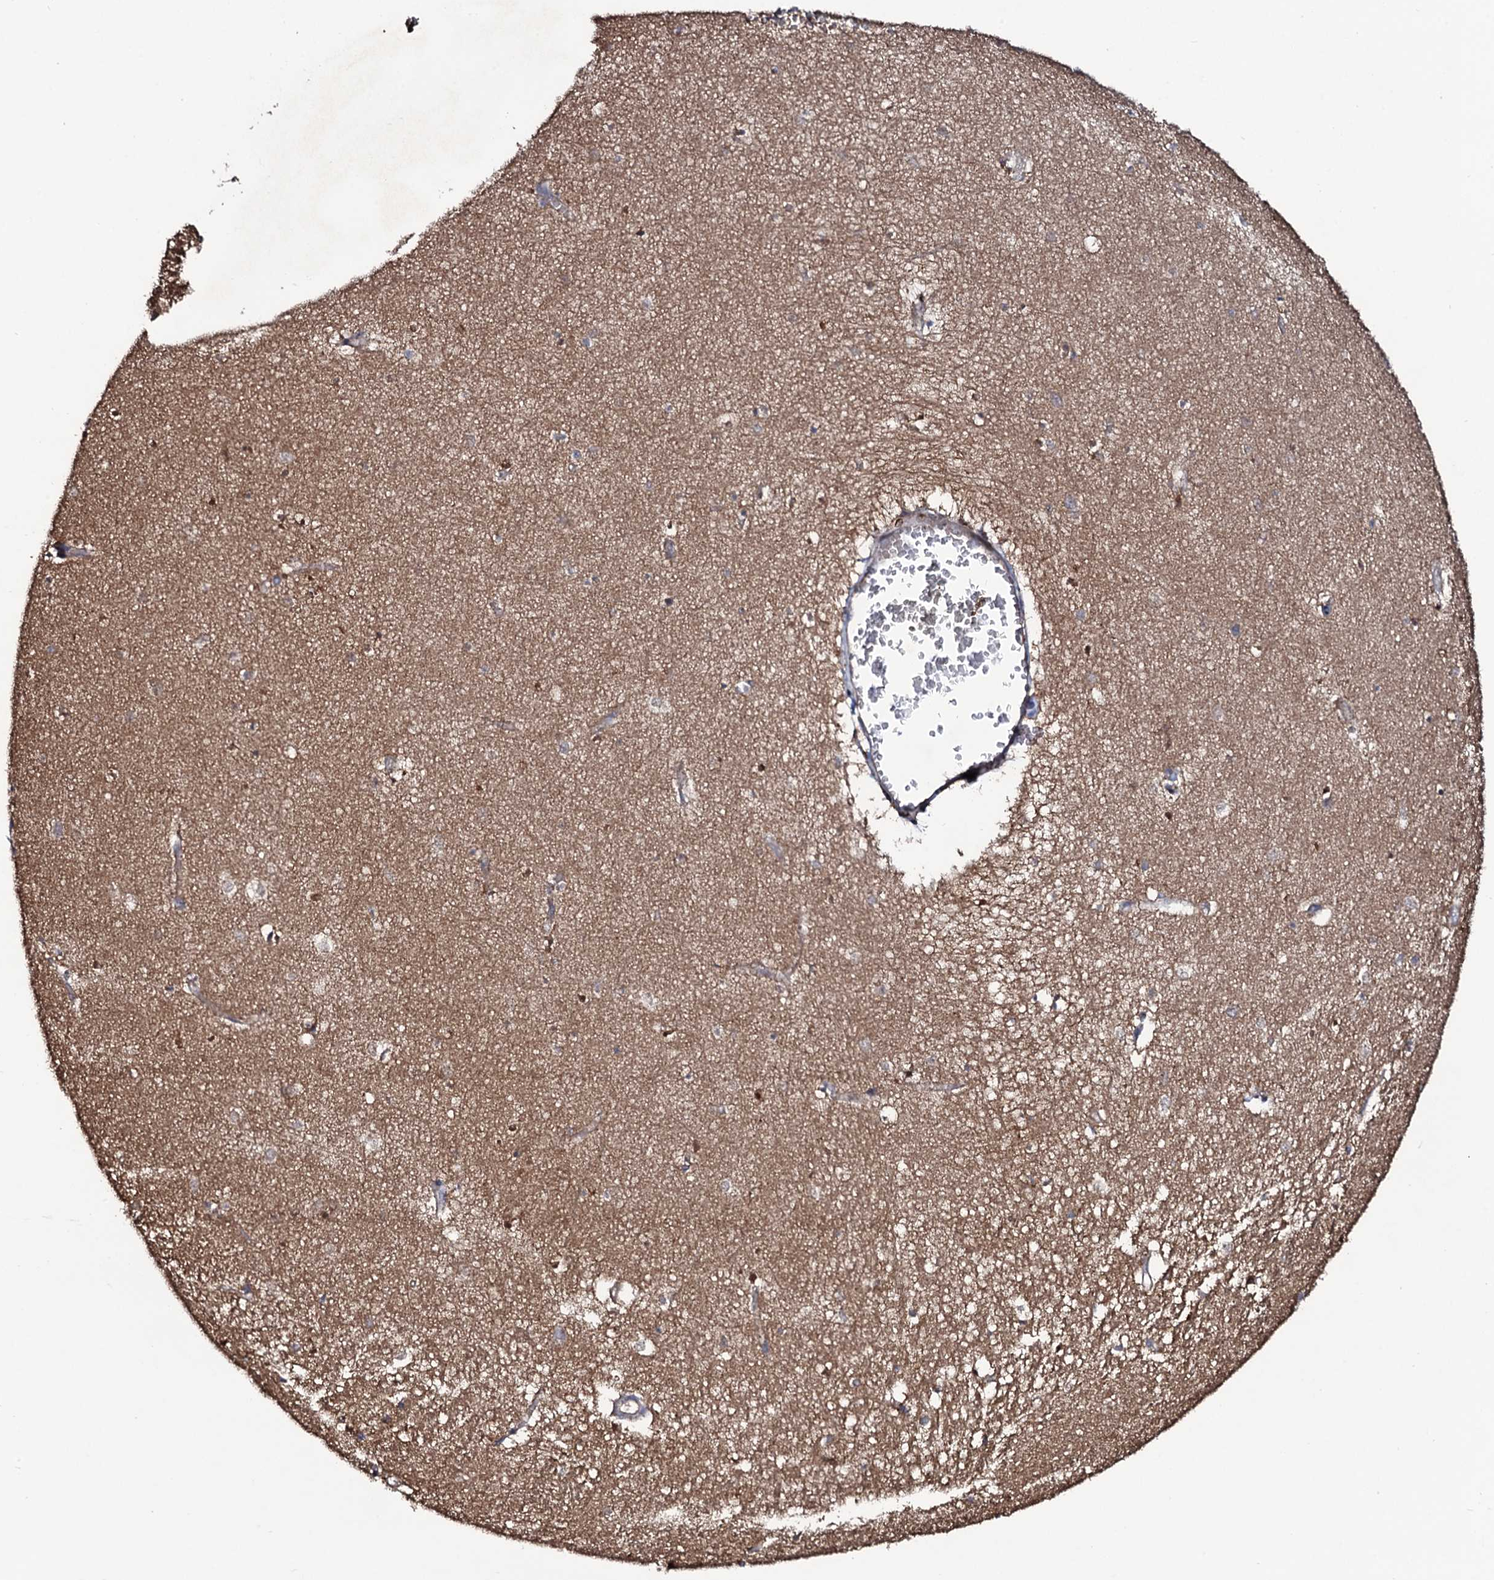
{"staining": {"intensity": "weak", "quantity": "25%-75%", "location": "cytoplasmic/membranous"}, "tissue": "hippocampus", "cell_type": "Glial cells", "image_type": "normal", "snomed": [{"axis": "morphology", "description": "Normal tissue, NOS"}, {"axis": "topography", "description": "Hippocampus"}], "caption": "Protein staining exhibits weak cytoplasmic/membranous staining in approximately 25%-75% of glial cells in normal hippocampus.", "gene": "COG6", "patient": {"sex": "female", "age": 64}}